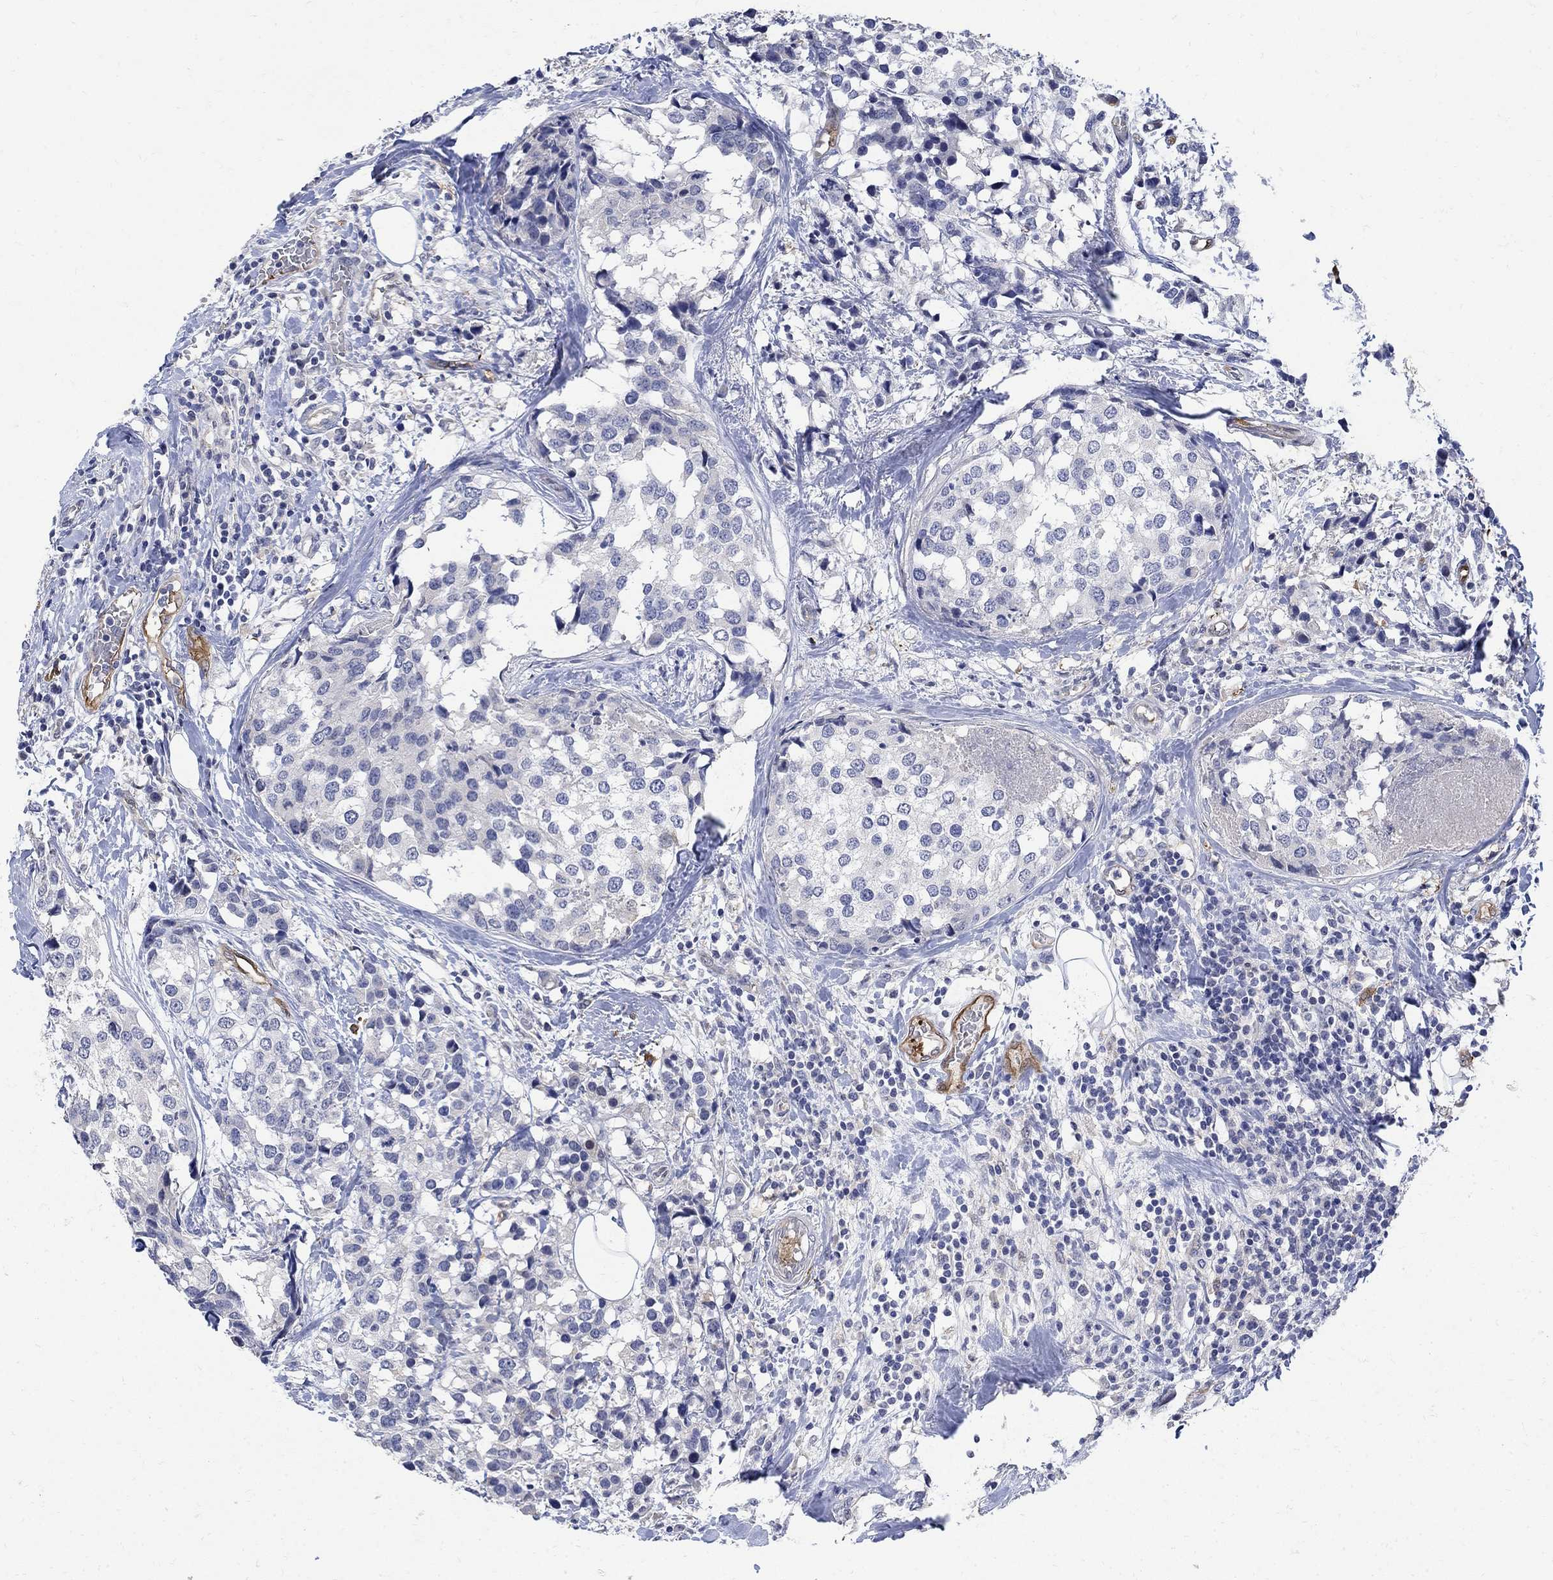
{"staining": {"intensity": "negative", "quantity": "none", "location": "none"}, "tissue": "breast cancer", "cell_type": "Tumor cells", "image_type": "cancer", "snomed": [{"axis": "morphology", "description": "Lobular carcinoma"}, {"axis": "topography", "description": "Breast"}], "caption": "IHC histopathology image of neoplastic tissue: breast cancer stained with DAB (3,3'-diaminobenzidine) shows no significant protein expression in tumor cells.", "gene": "TGM2", "patient": {"sex": "female", "age": 59}}